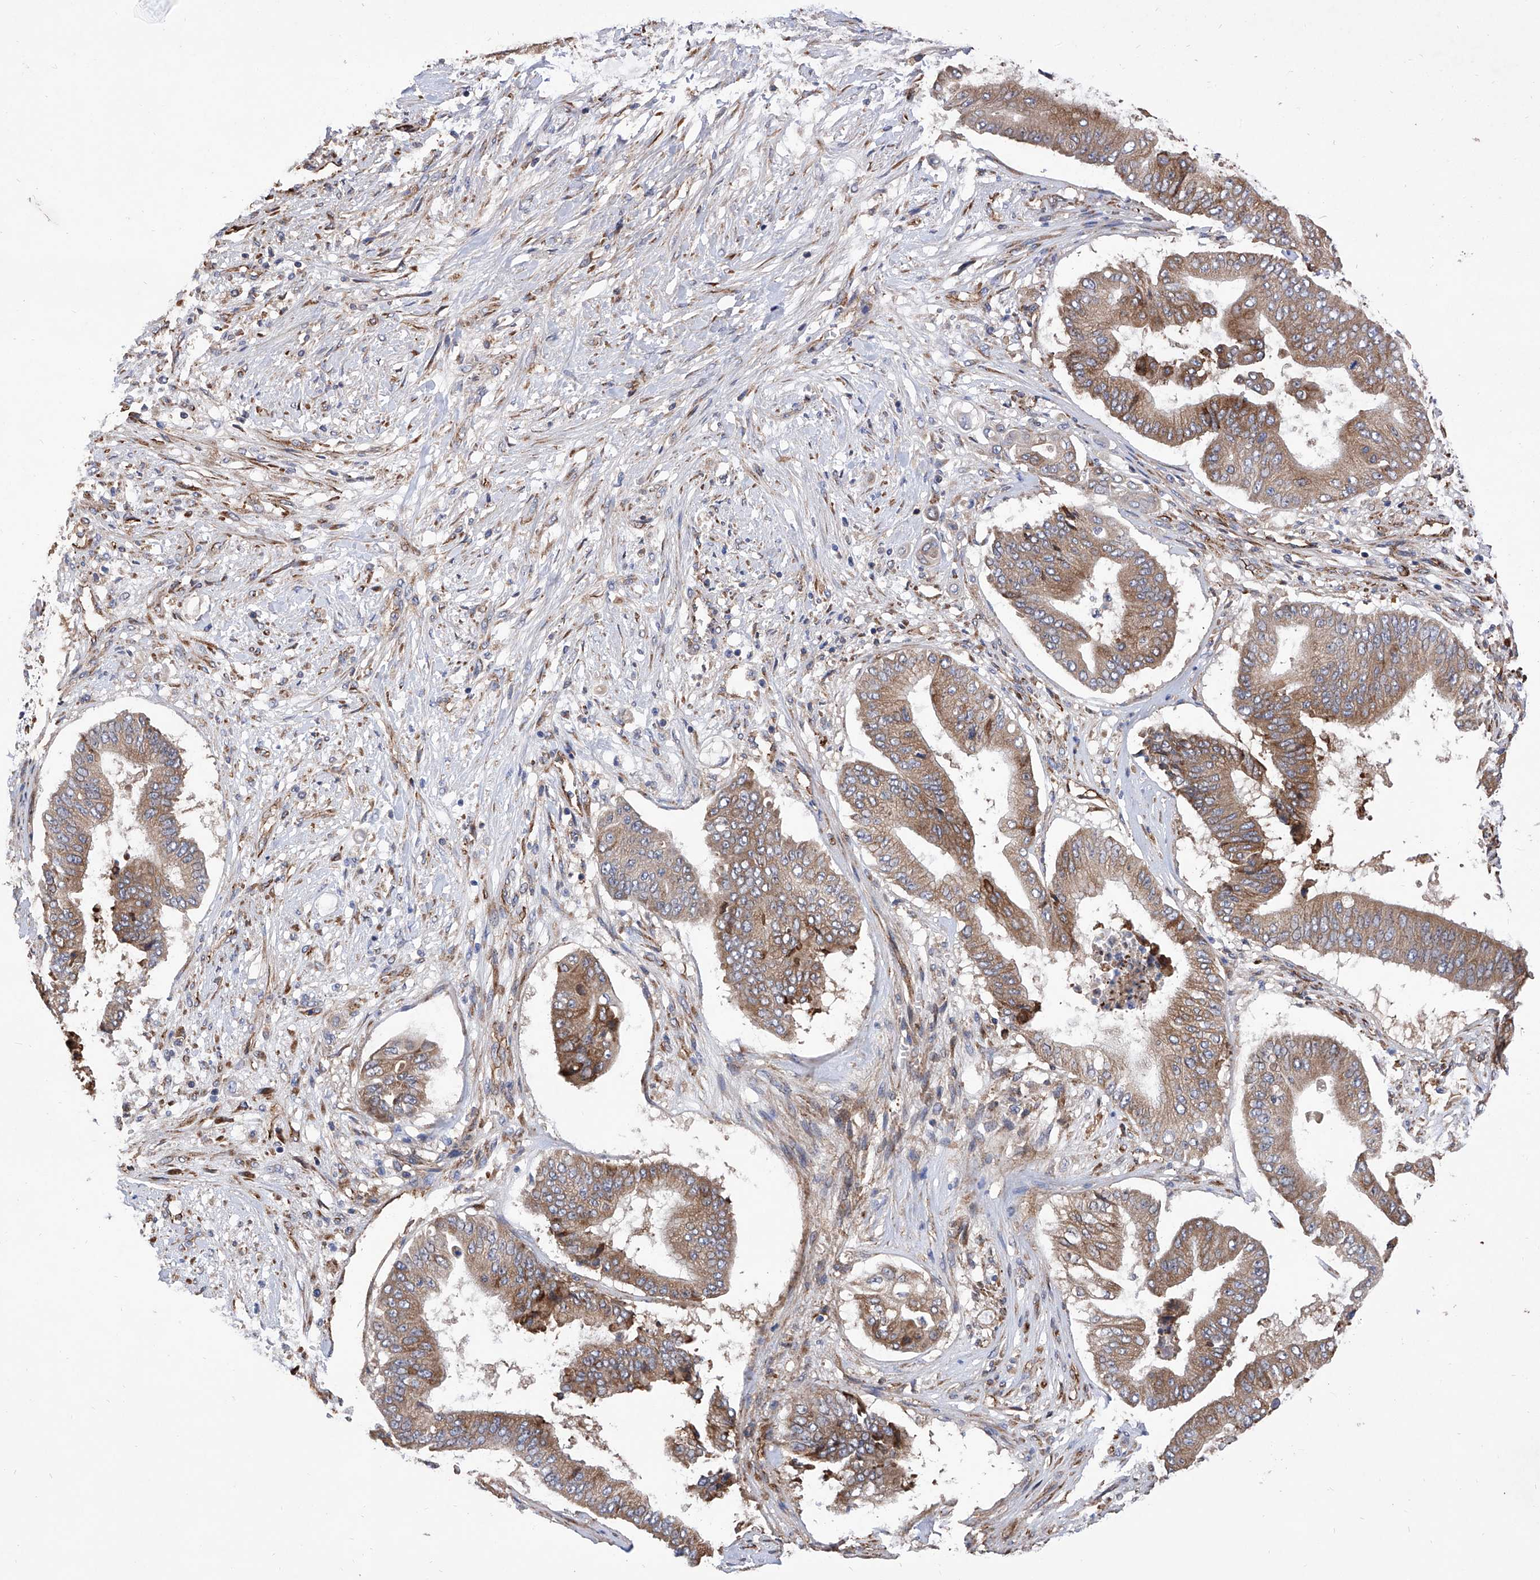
{"staining": {"intensity": "moderate", "quantity": ">75%", "location": "cytoplasmic/membranous"}, "tissue": "pancreatic cancer", "cell_type": "Tumor cells", "image_type": "cancer", "snomed": [{"axis": "morphology", "description": "Adenocarcinoma, NOS"}, {"axis": "topography", "description": "Pancreas"}], "caption": "A photomicrograph of pancreatic adenocarcinoma stained for a protein displays moderate cytoplasmic/membranous brown staining in tumor cells. Using DAB (3,3'-diaminobenzidine) (brown) and hematoxylin (blue) stains, captured at high magnification using brightfield microscopy.", "gene": "INPP5B", "patient": {"sex": "female", "age": 77}}